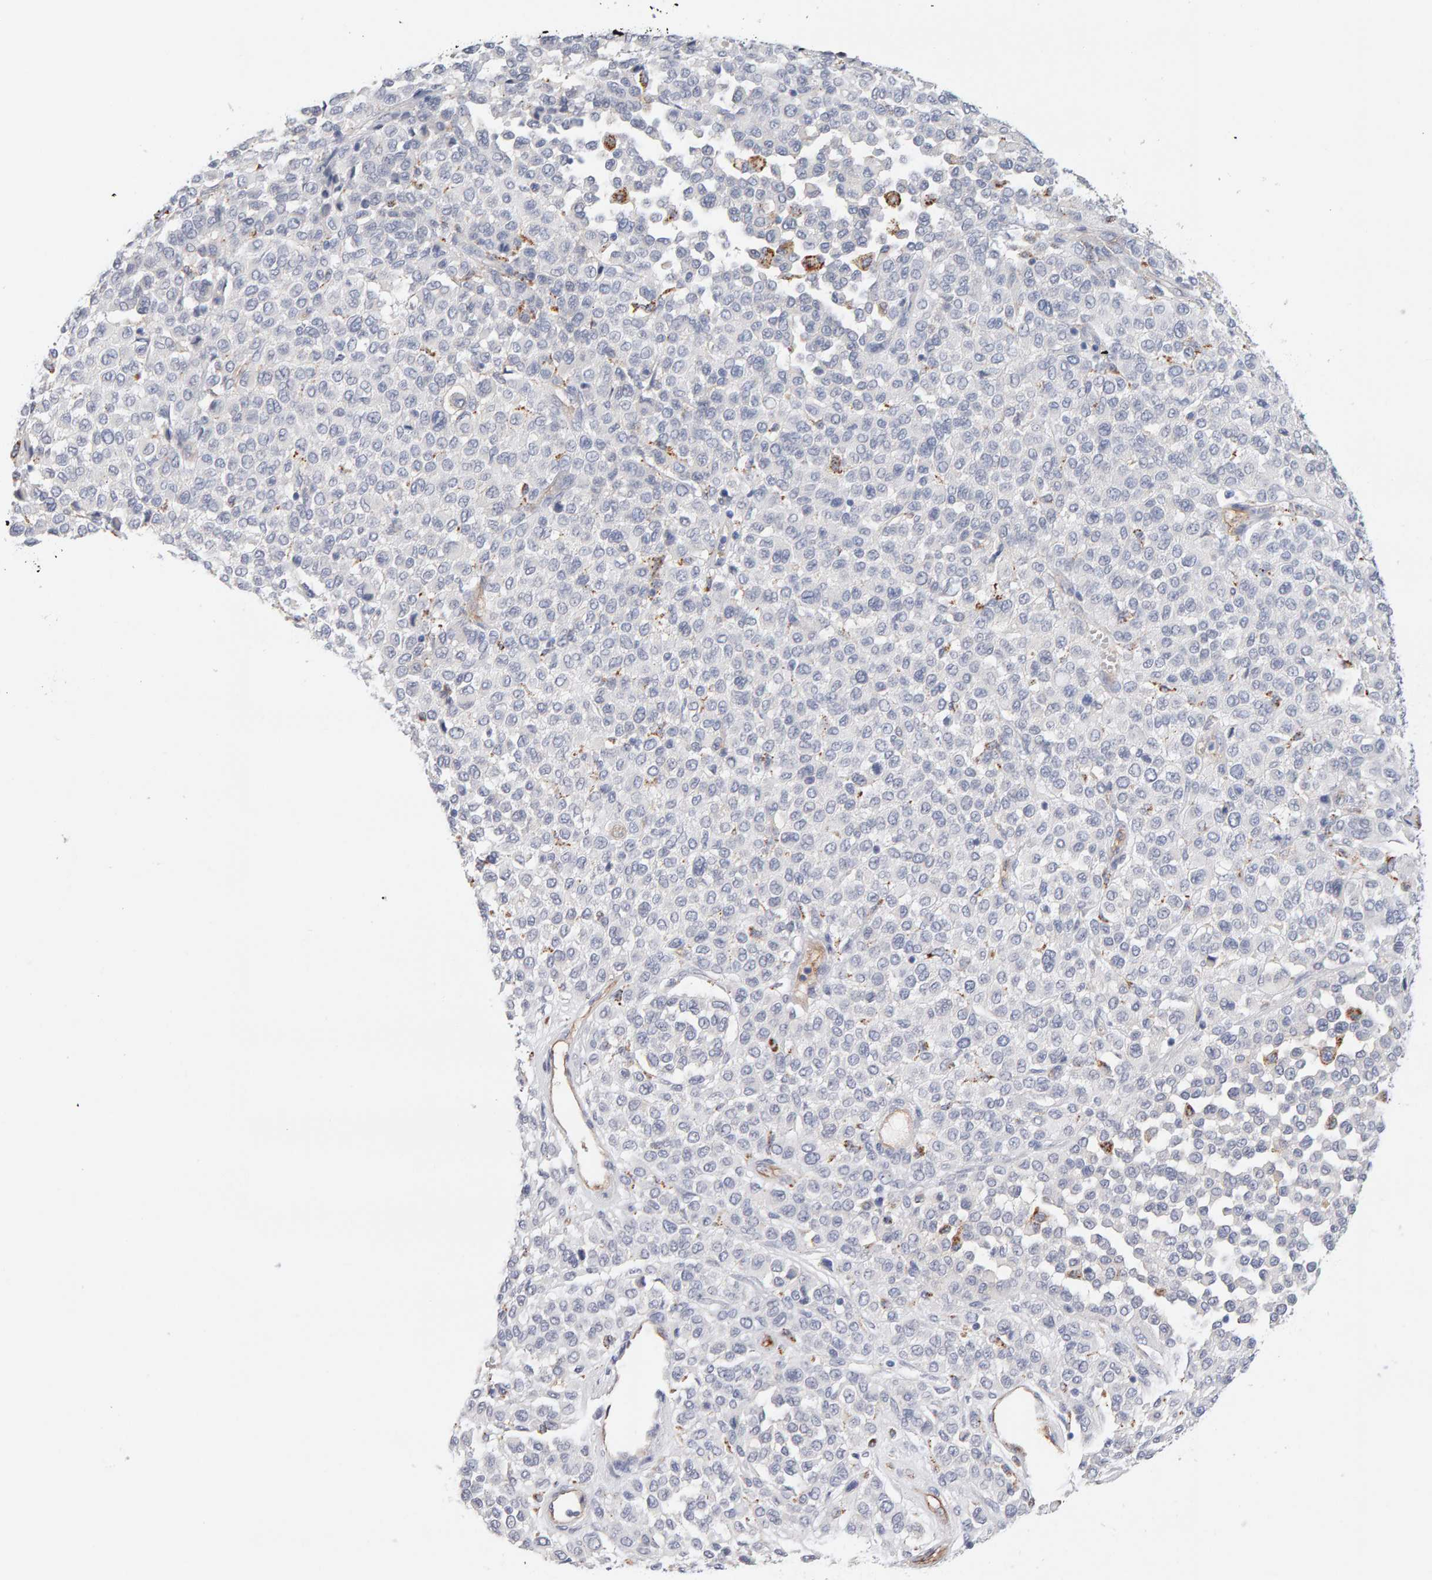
{"staining": {"intensity": "negative", "quantity": "none", "location": "none"}, "tissue": "melanoma", "cell_type": "Tumor cells", "image_type": "cancer", "snomed": [{"axis": "morphology", "description": "Malignant melanoma, Metastatic site"}, {"axis": "topography", "description": "Pancreas"}], "caption": "Immunohistochemistry (IHC) of melanoma demonstrates no positivity in tumor cells. (Brightfield microscopy of DAB (3,3'-diaminobenzidine) immunohistochemistry at high magnification).", "gene": "METRNL", "patient": {"sex": "female", "age": 30}}